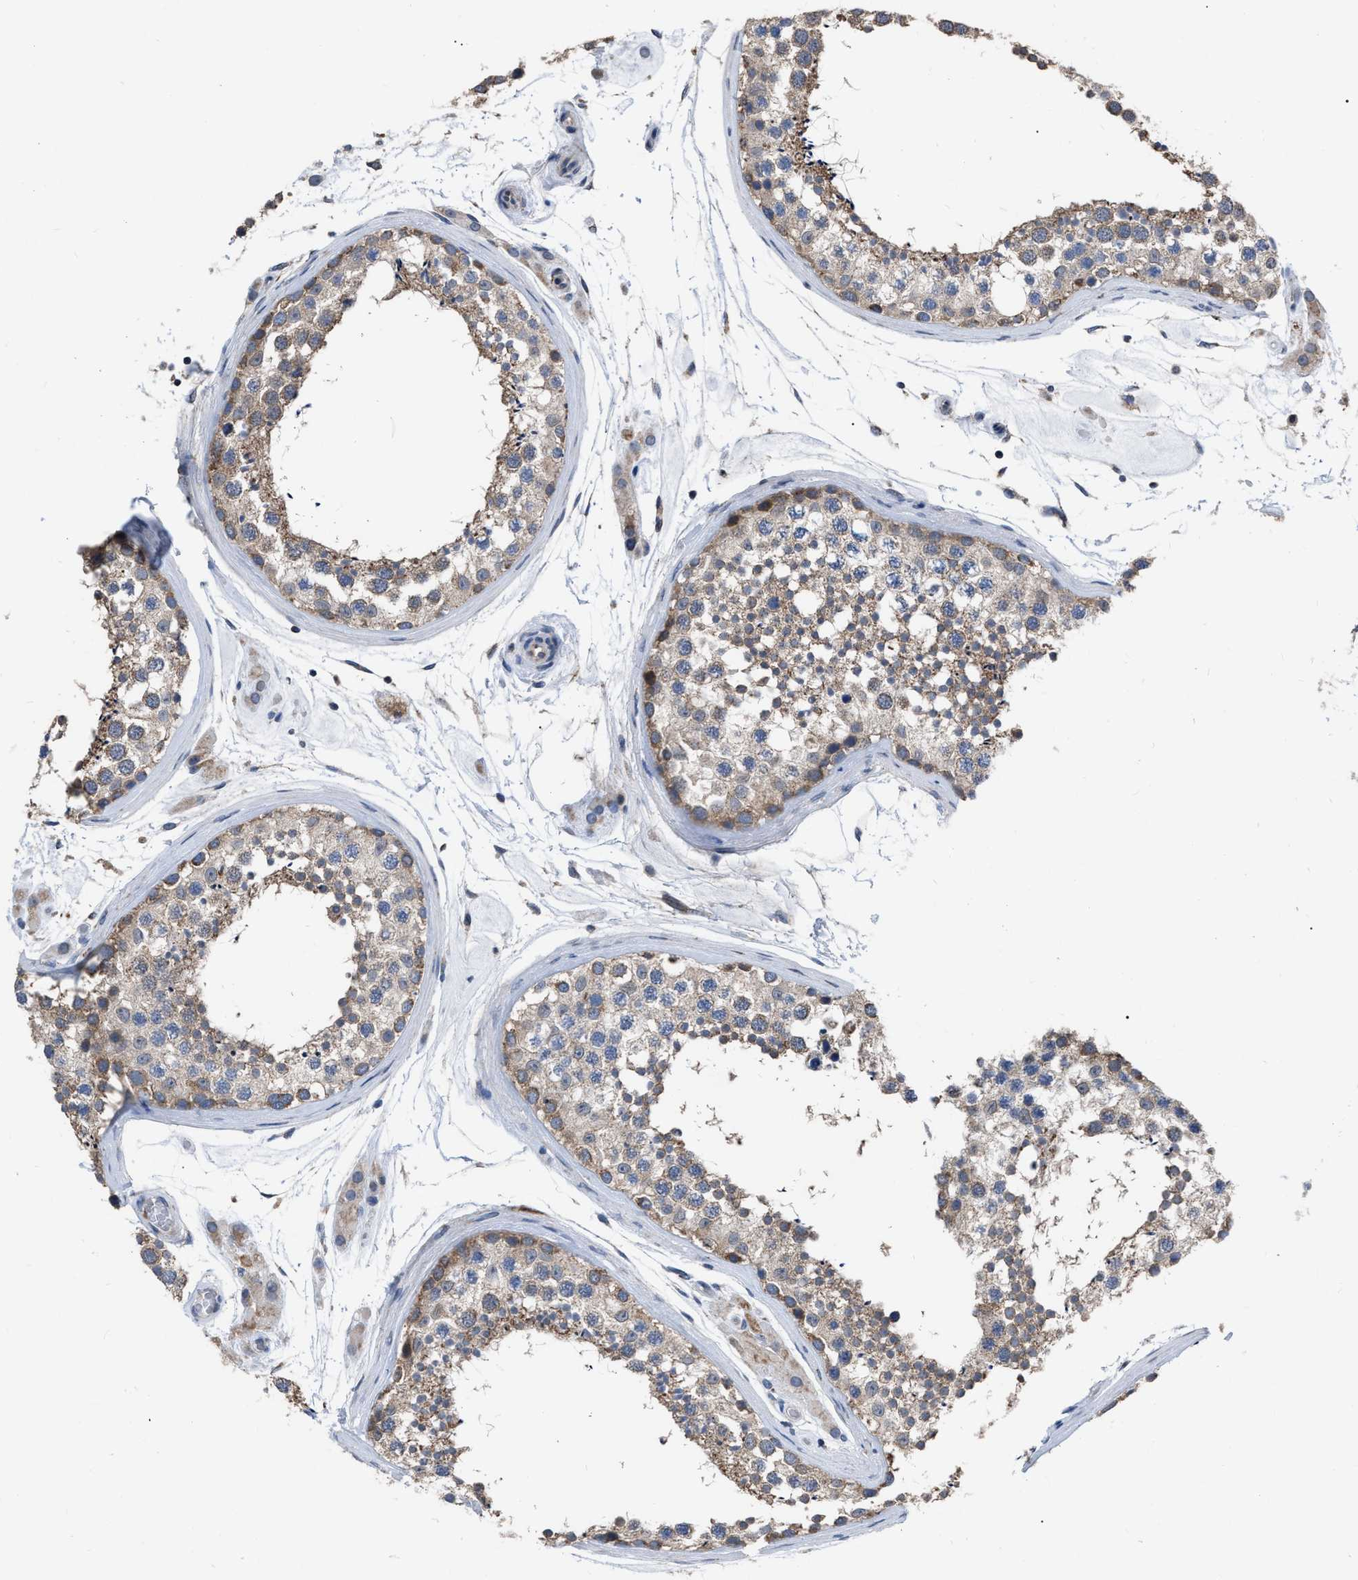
{"staining": {"intensity": "moderate", "quantity": ">75%", "location": "cytoplasmic/membranous"}, "tissue": "testis", "cell_type": "Cells in seminiferous ducts", "image_type": "normal", "snomed": [{"axis": "morphology", "description": "Normal tissue, NOS"}, {"axis": "topography", "description": "Testis"}], "caption": "Protein analysis of normal testis displays moderate cytoplasmic/membranous positivity in about >75% of cells in seminiferous ducts.", "gene": "DDX56", "patient": {"sex": "male", "age": 46}}